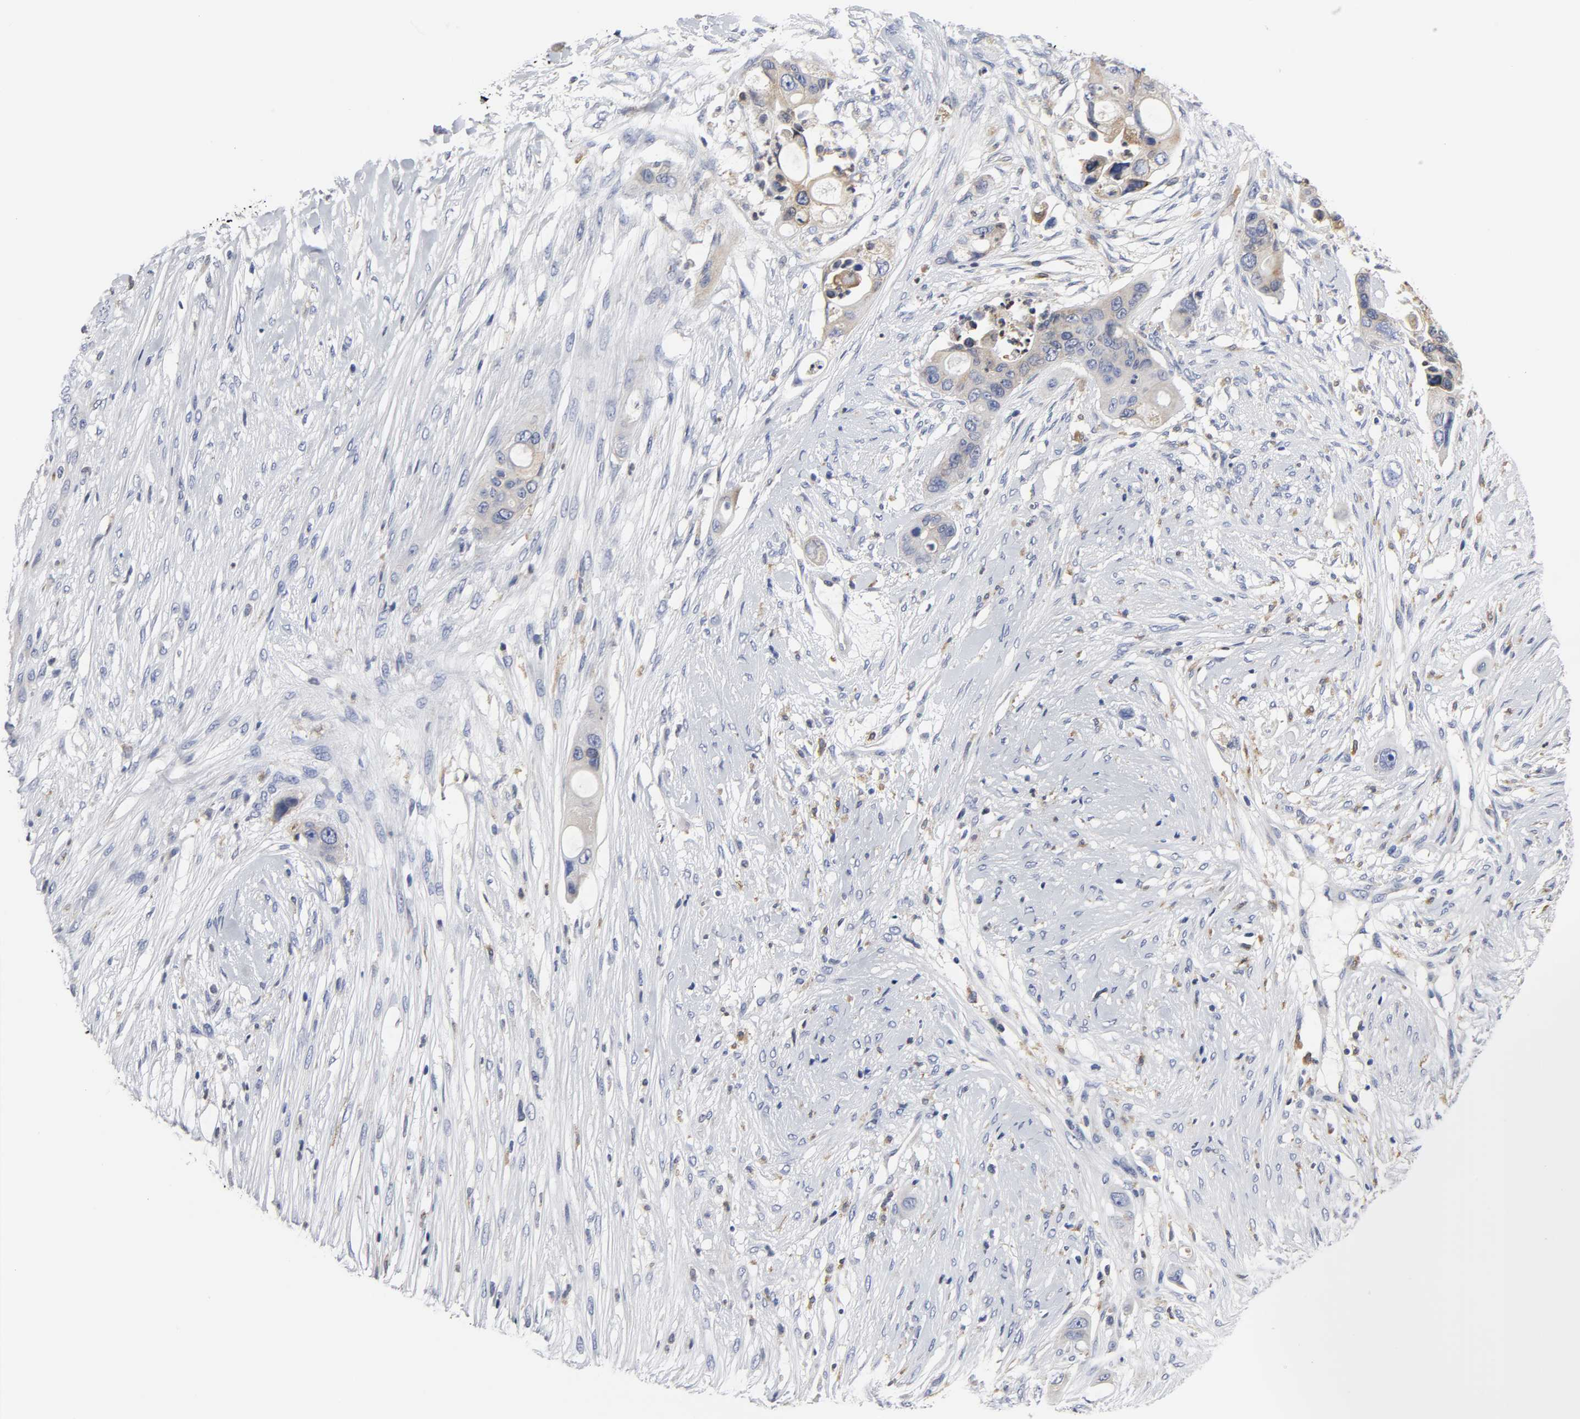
{"staining": {"intensity": "weak", "quantity": ">75%", "location": "cytoplasmic/membranous"}, "tissue": "colorectal cancer", "cell_type": "Tumor cells", "image_type": "cancer", "snomed": [{"axis": "morphology", "description": "Adenocarcinoma, NOS"}, {"axis": "topography", "description": "Colon"}], "caption": "IHC (DAB) staining of adenocarcinoma (colorectal) exhibits weak cytoplasmic/membranous protein expression in about >75% of tumor cells.", "gene": "HCK", "patient": {"sex": "female", "age": 57}}